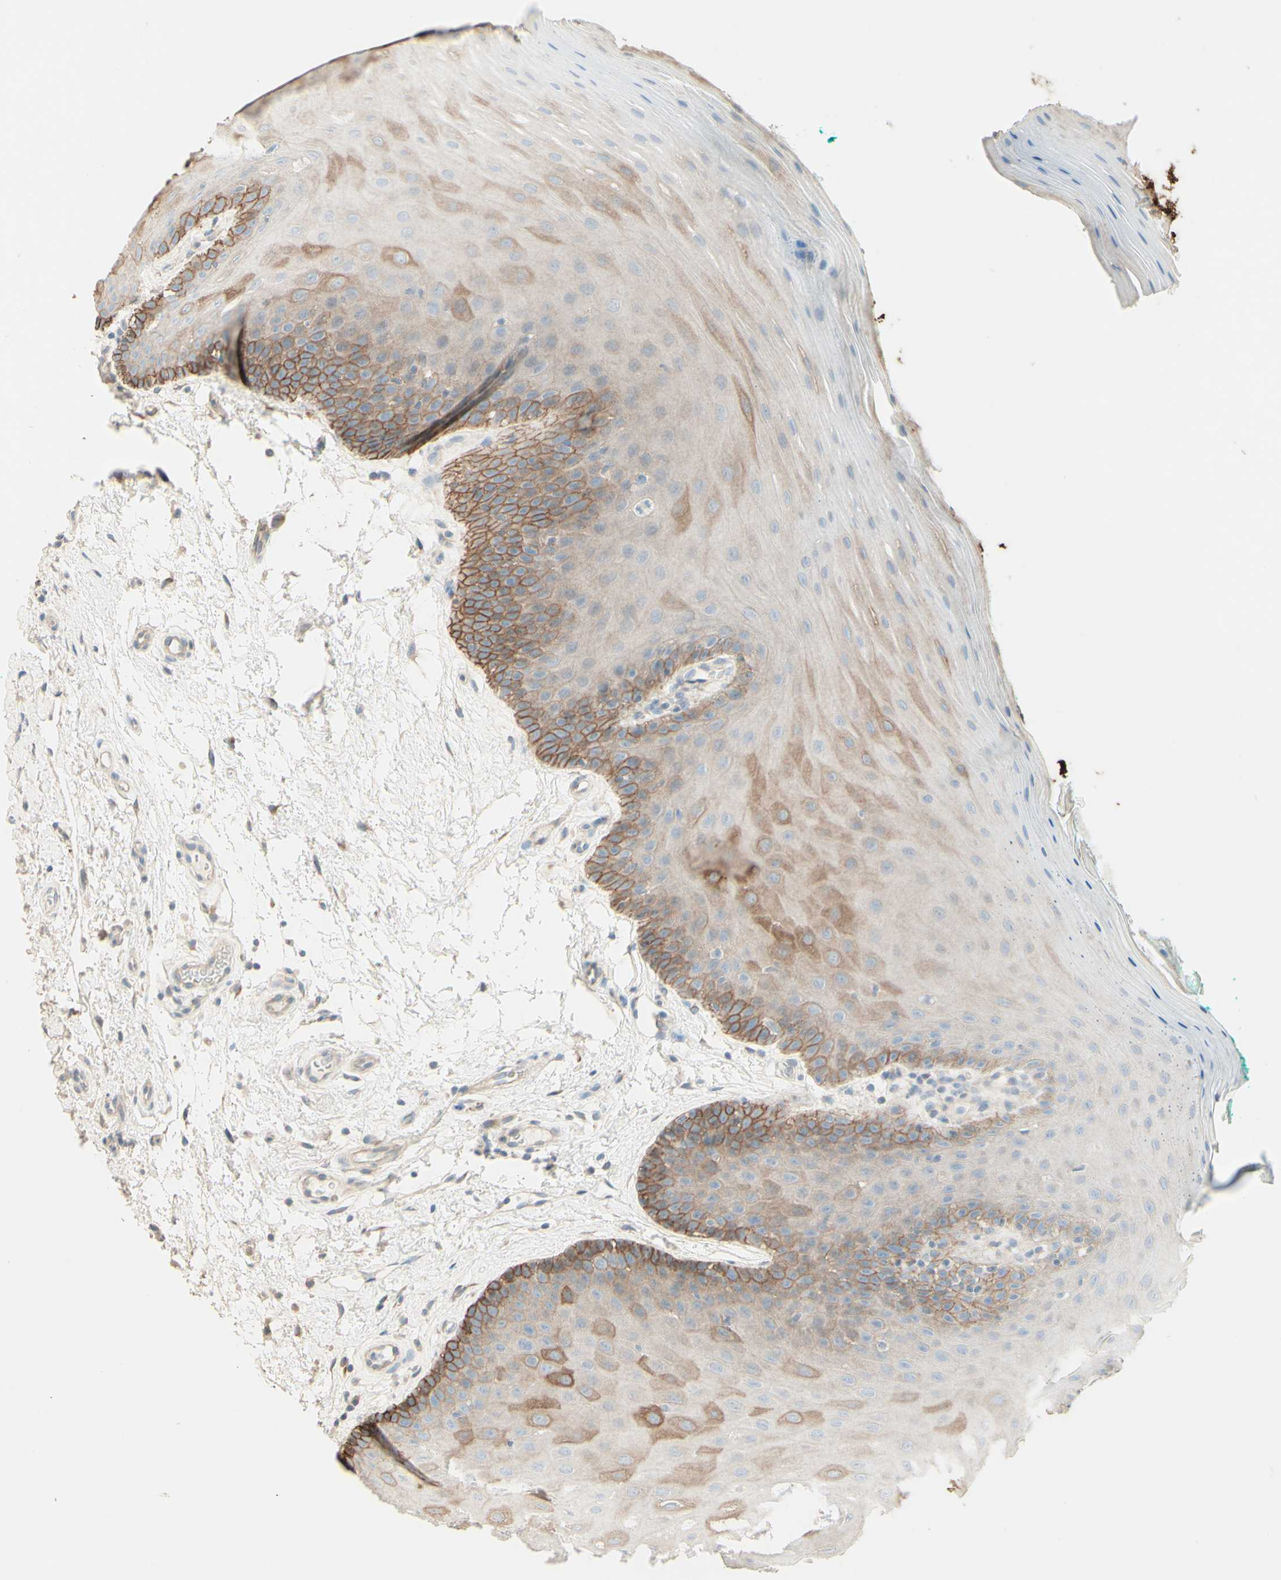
{"staining": {"intensity": "moderate", "quantity": "<25%", "location": "cytoplasmic/membranous"}, "tissue": "oral mucosa", "cell_type": "Squamous epithelial cells", "image_type": "normal", "snomed": [{"axis": "morphology", "description": "Normal tissue, NOS"}, {"axis": "topography", "description": "Skeletal muscle"}, {"axis": "topography", "description": "Oral tissue"}], "caption": "Oral mucosa stained with a protein marker exhibits moderate staining in squamous epithelial cells.", "gene": "RNF149", "patient": {"sex": "male", "age": 58}}